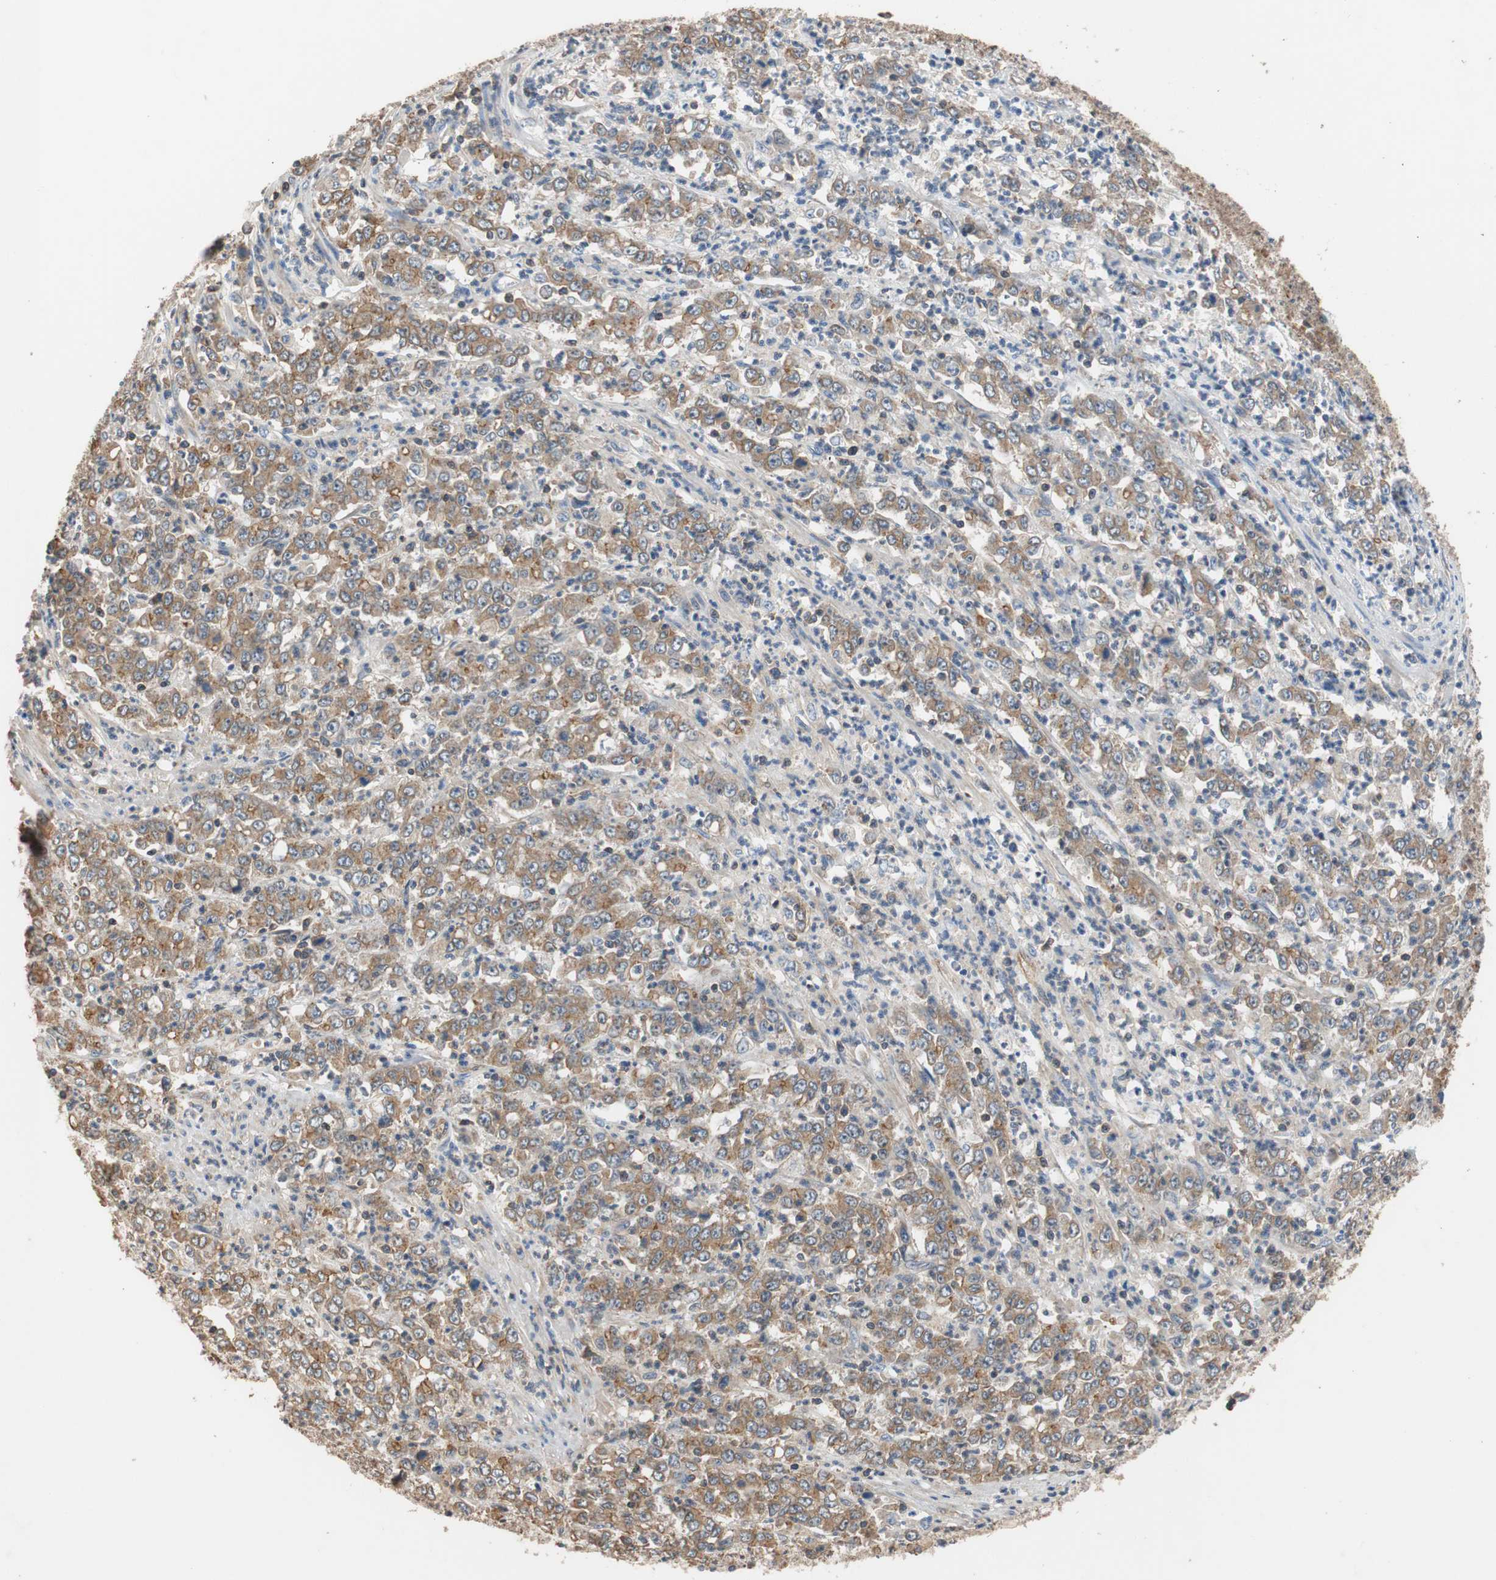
{"staining": {"intensity": "moderate", "quantity": ">75%", "location": "cytoplasmic/membranous"}, "tissue": "stomach cancer", "cell_type": "Tumor cells", "image_type": "cancer", "snomed": [{"axis": "morphology", "description": "Adenocarcinoma, NOS"}, {"axis": "topography", "description": "Stomach, lower"}], "caption": "Immunohistochemical staining of human stomach adenocarcinoma reveals medium levels of moderate cytoplasmic/membranous protein expression in approximately >75% of tumor cells.", "gene": "MAP4K2", "patient": {"sex": "female", "age": 71}}